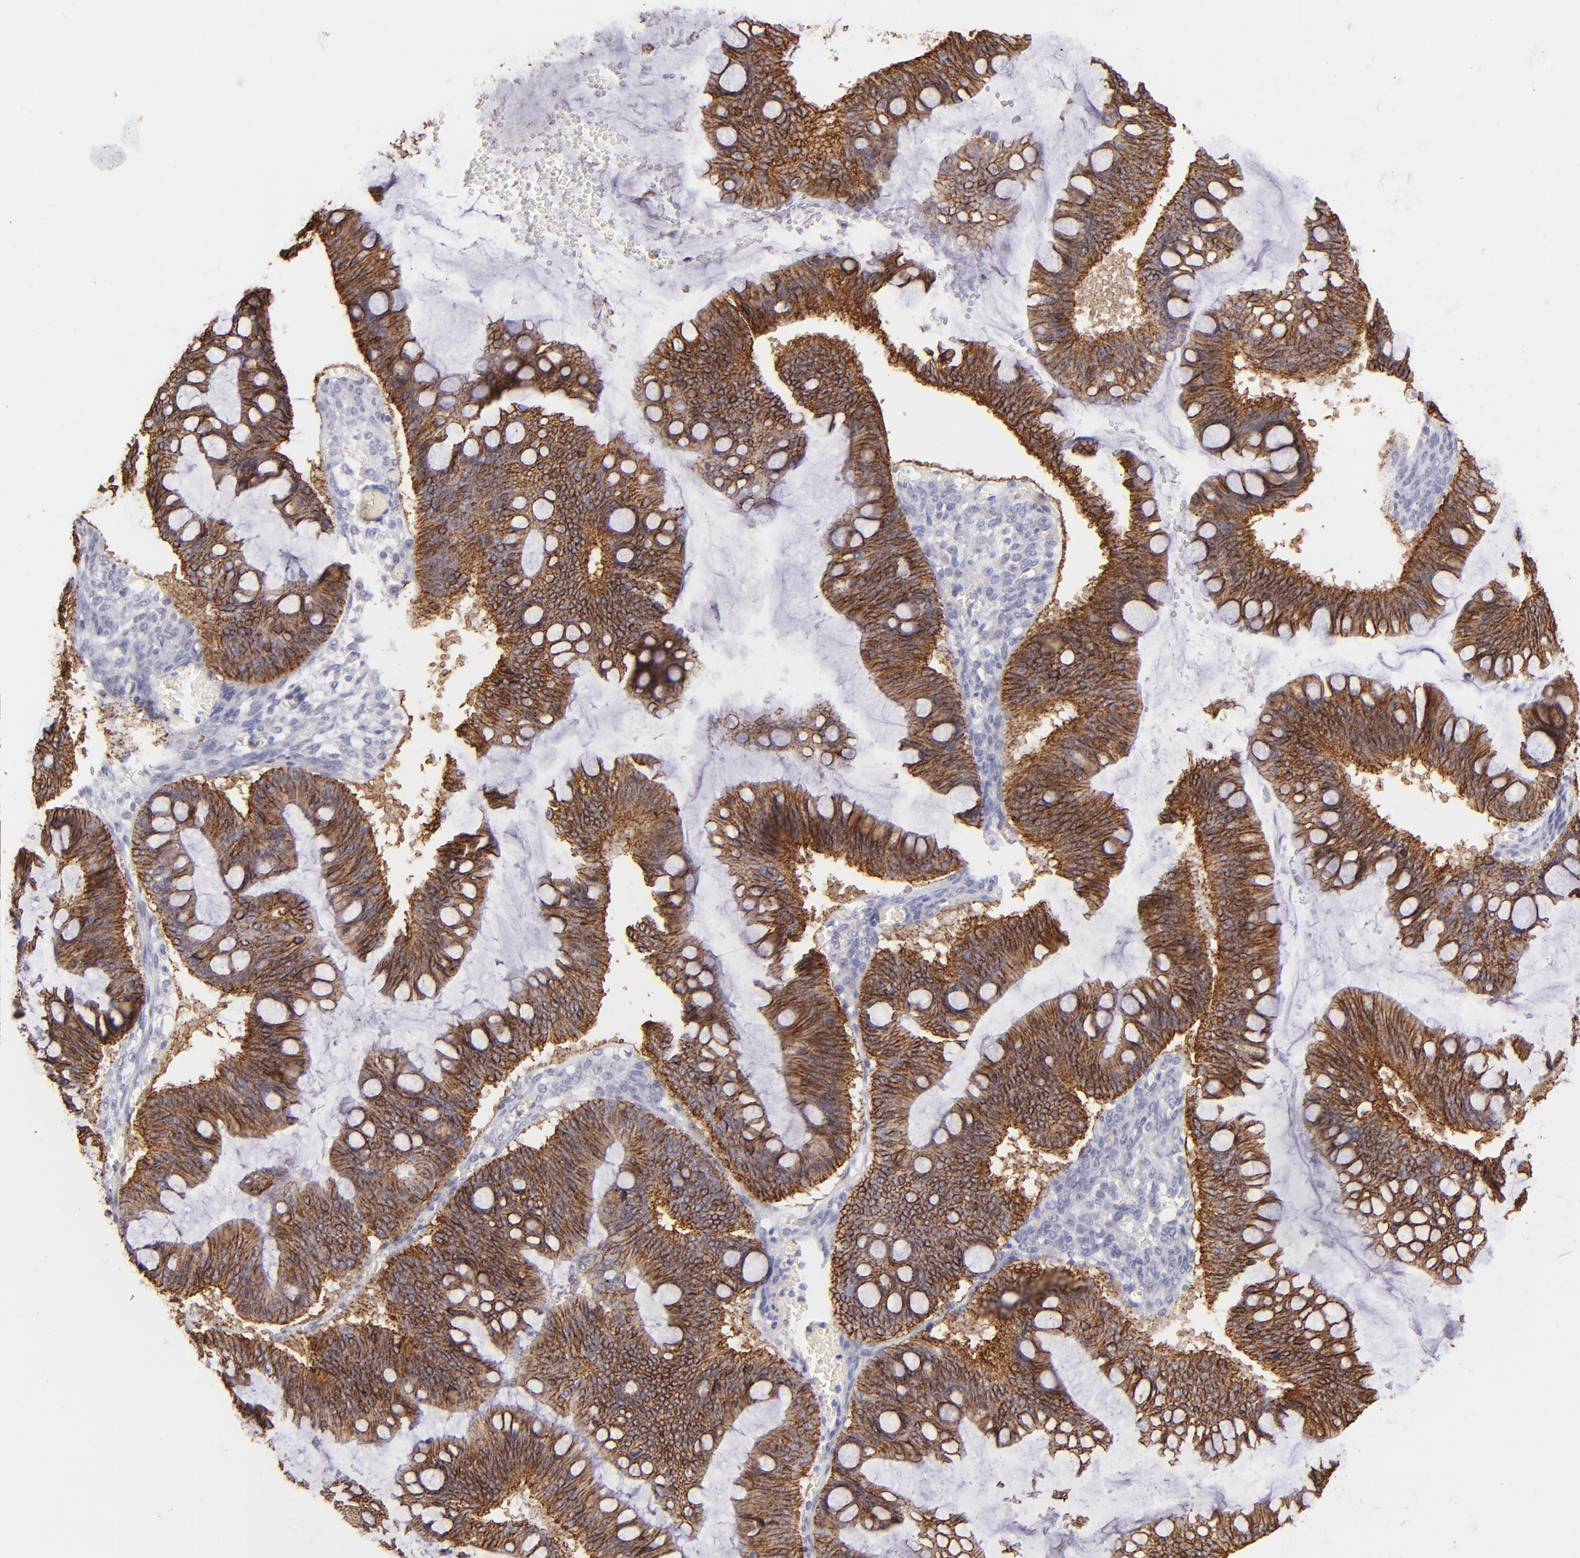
{"staining": {"intensity": "strong", "quantity": ">75%", "location": "cytoplasmic/membranous"}, "tissue": "ovarian cancer", "cell_type": "Tumor cells", "image_type": "cancer", "snomed": [{"axis": "morphology", "description": "Cystadenocarcinoma, mucinous, NOS"}, {"axis": "topography", "description": "Ovary"}], "caption": "IHC staining of ovarian mucinous cystadenocarcinoma, which demonstrates high levels of strong cytoplasmic/membranous staining in approximately >75% of tumor cells indicating strong cytoplasmic/membranous protein expression. The staining was performed using DAB (brown) for protein detection and nuclei were counterstained in hematoxylin (blue).", "gene": "CLDN4", "patient": {"sex": "female", "age": 73}}